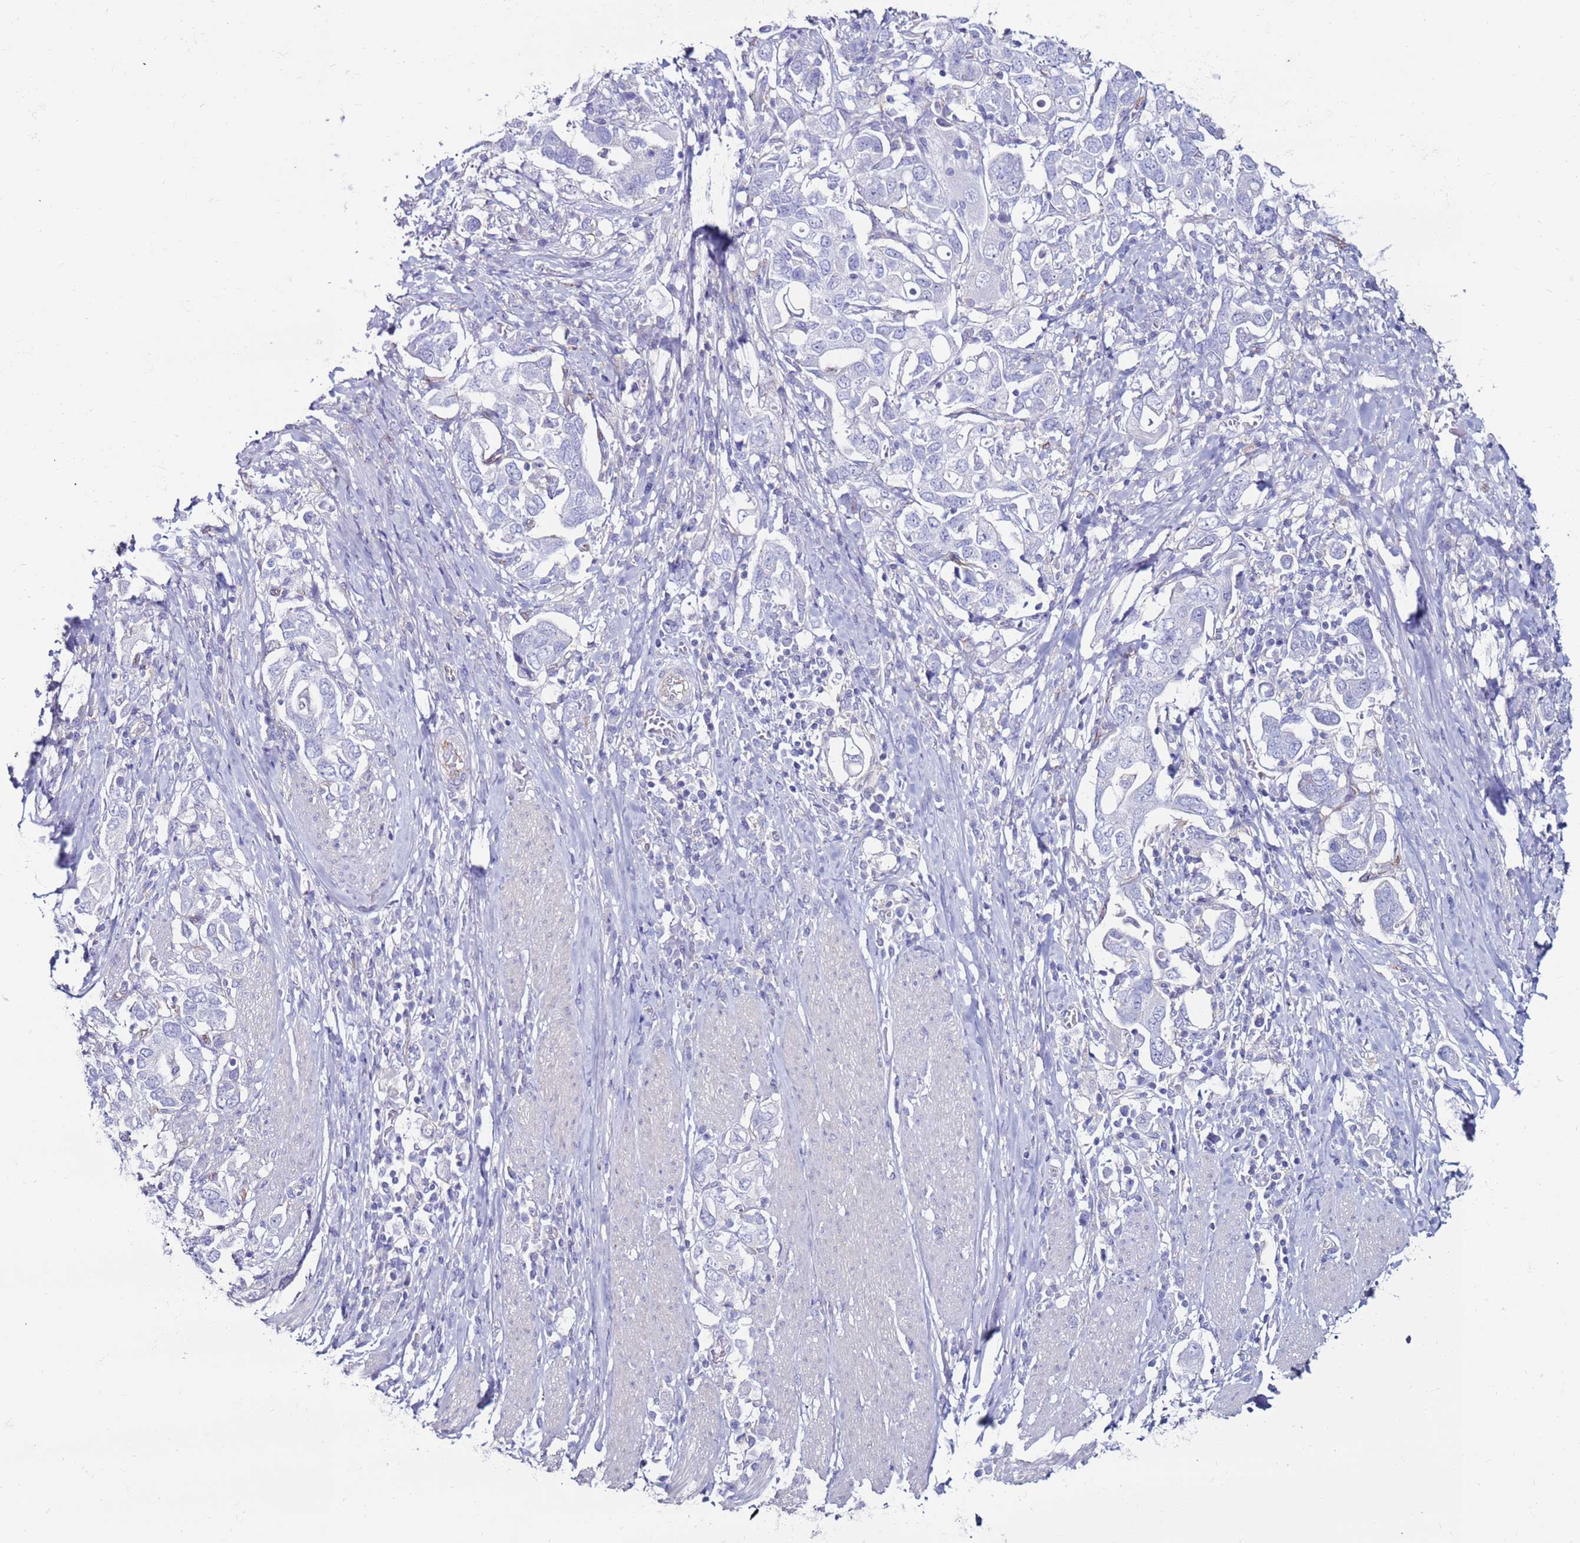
{"staining": {"intensity": "negative", "quantity": "none", "location": "none"}, "tissue": "stomach cancer", "cell_type": "Tumor cells", "image_type": "cancer", "snomed": [{"axis": "morphology", "description": "Adenocarcinoma, NOS"}, {"axis": "topography", "description": "Stomach, upper"}, {"axis": "topography", "description": "Stomach"}], "caption": "Image shows no significant protein positivity in tumor cells of stomach adenocarcinoma. (DAB (3,3'-diaminobenzidine) IHC with hematoxylin counter stain).", "gene": "CLEC4M", "patient": {"sex": "male", "age": 62}}